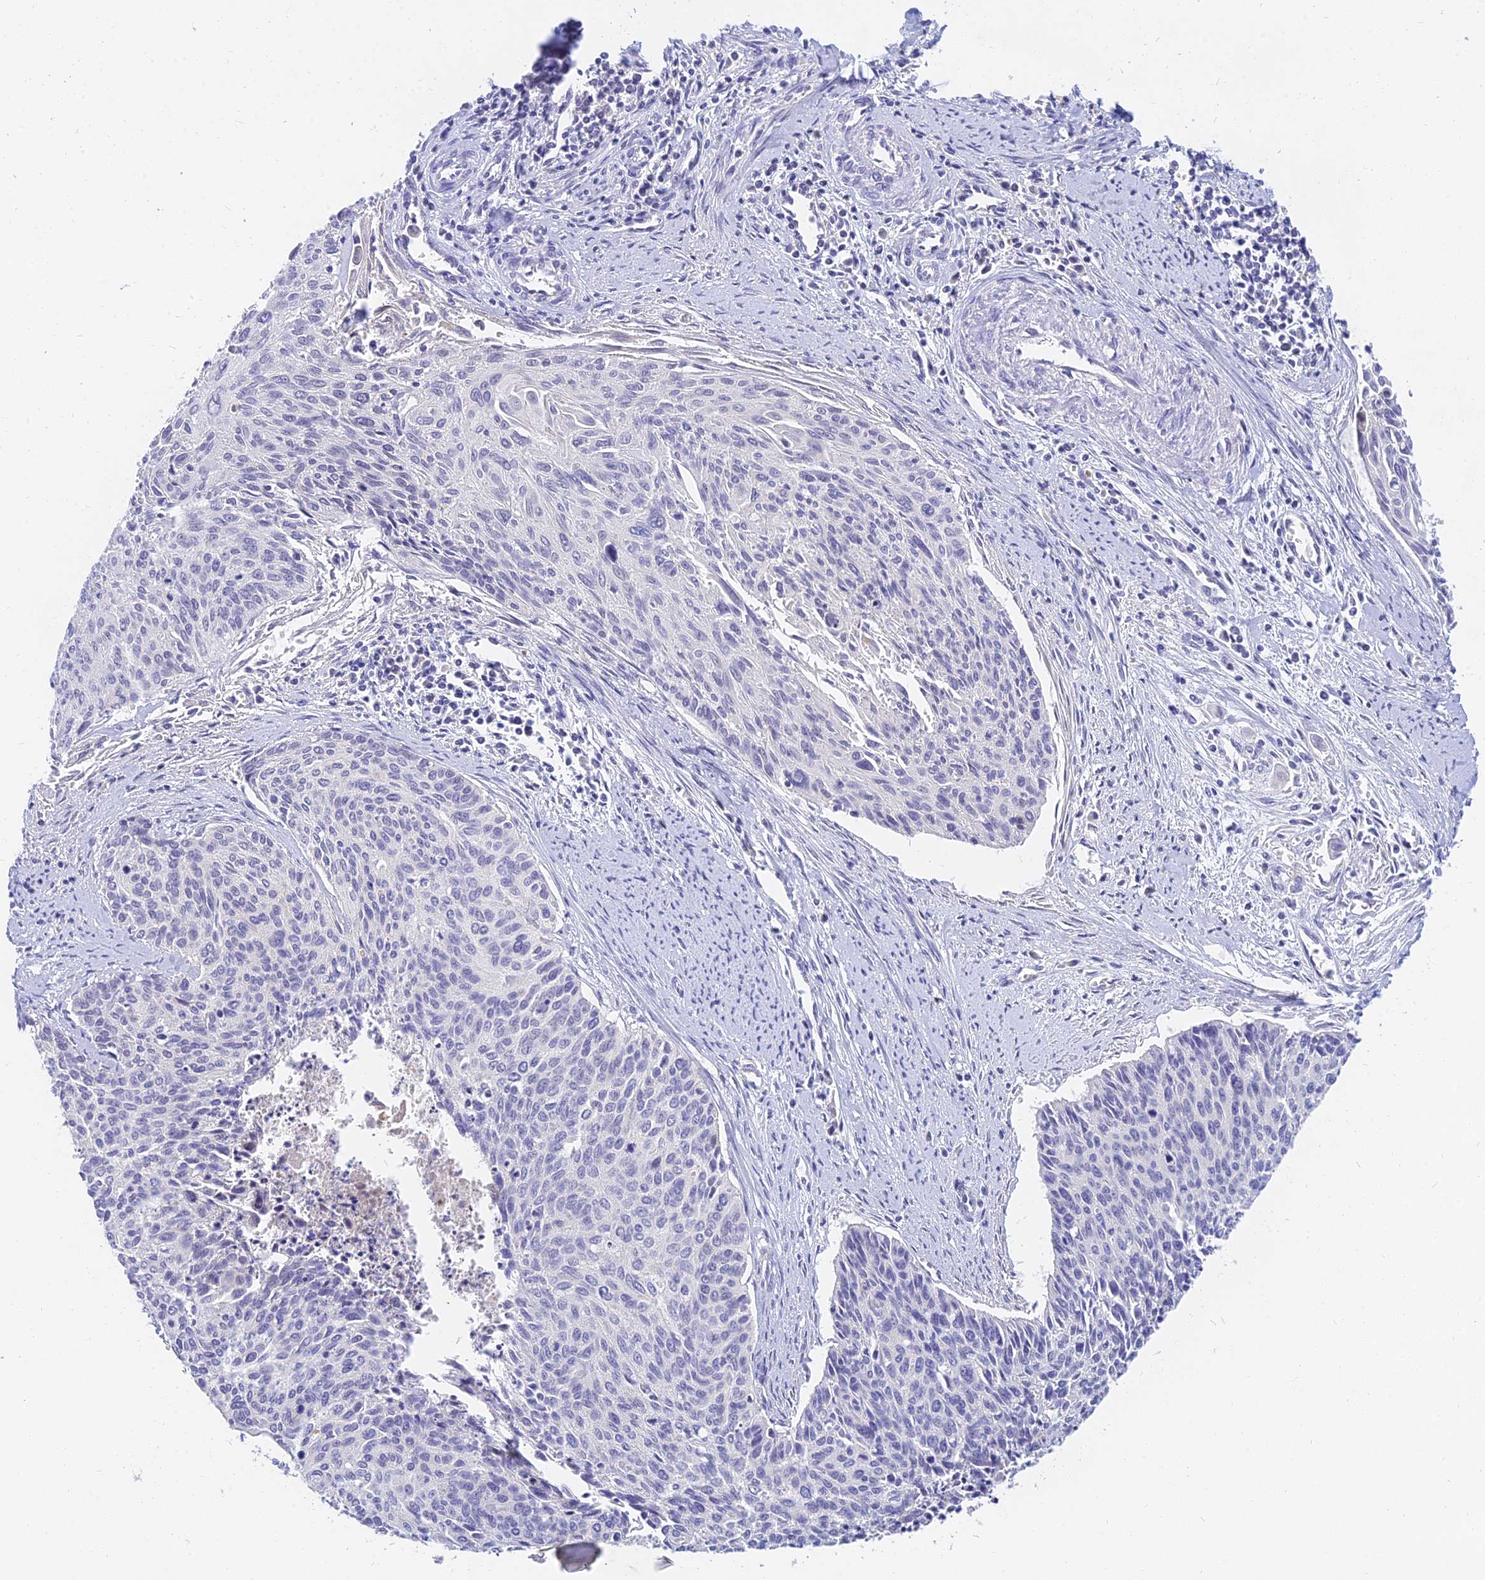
{"staining": {"intensity": "negative", "quantity": "none", "location": "none"}, "tissue": "cervical cancer", "cell_type": "Tumor cells", "image_type": "cancer", "snomed": [{"axis": "morphology", "description": "Squamous cell carcinoma, NOS"}, {"axis": "topography", "description": "Cervix"}], "caption": "The immunohistochemistry (IHC) micrograph has no significant staining in tumor cells of cervical squamous cell carcinoma tissue.", "gene": "TMEM161B", "patient": {"sex": "female", "age": 55}}